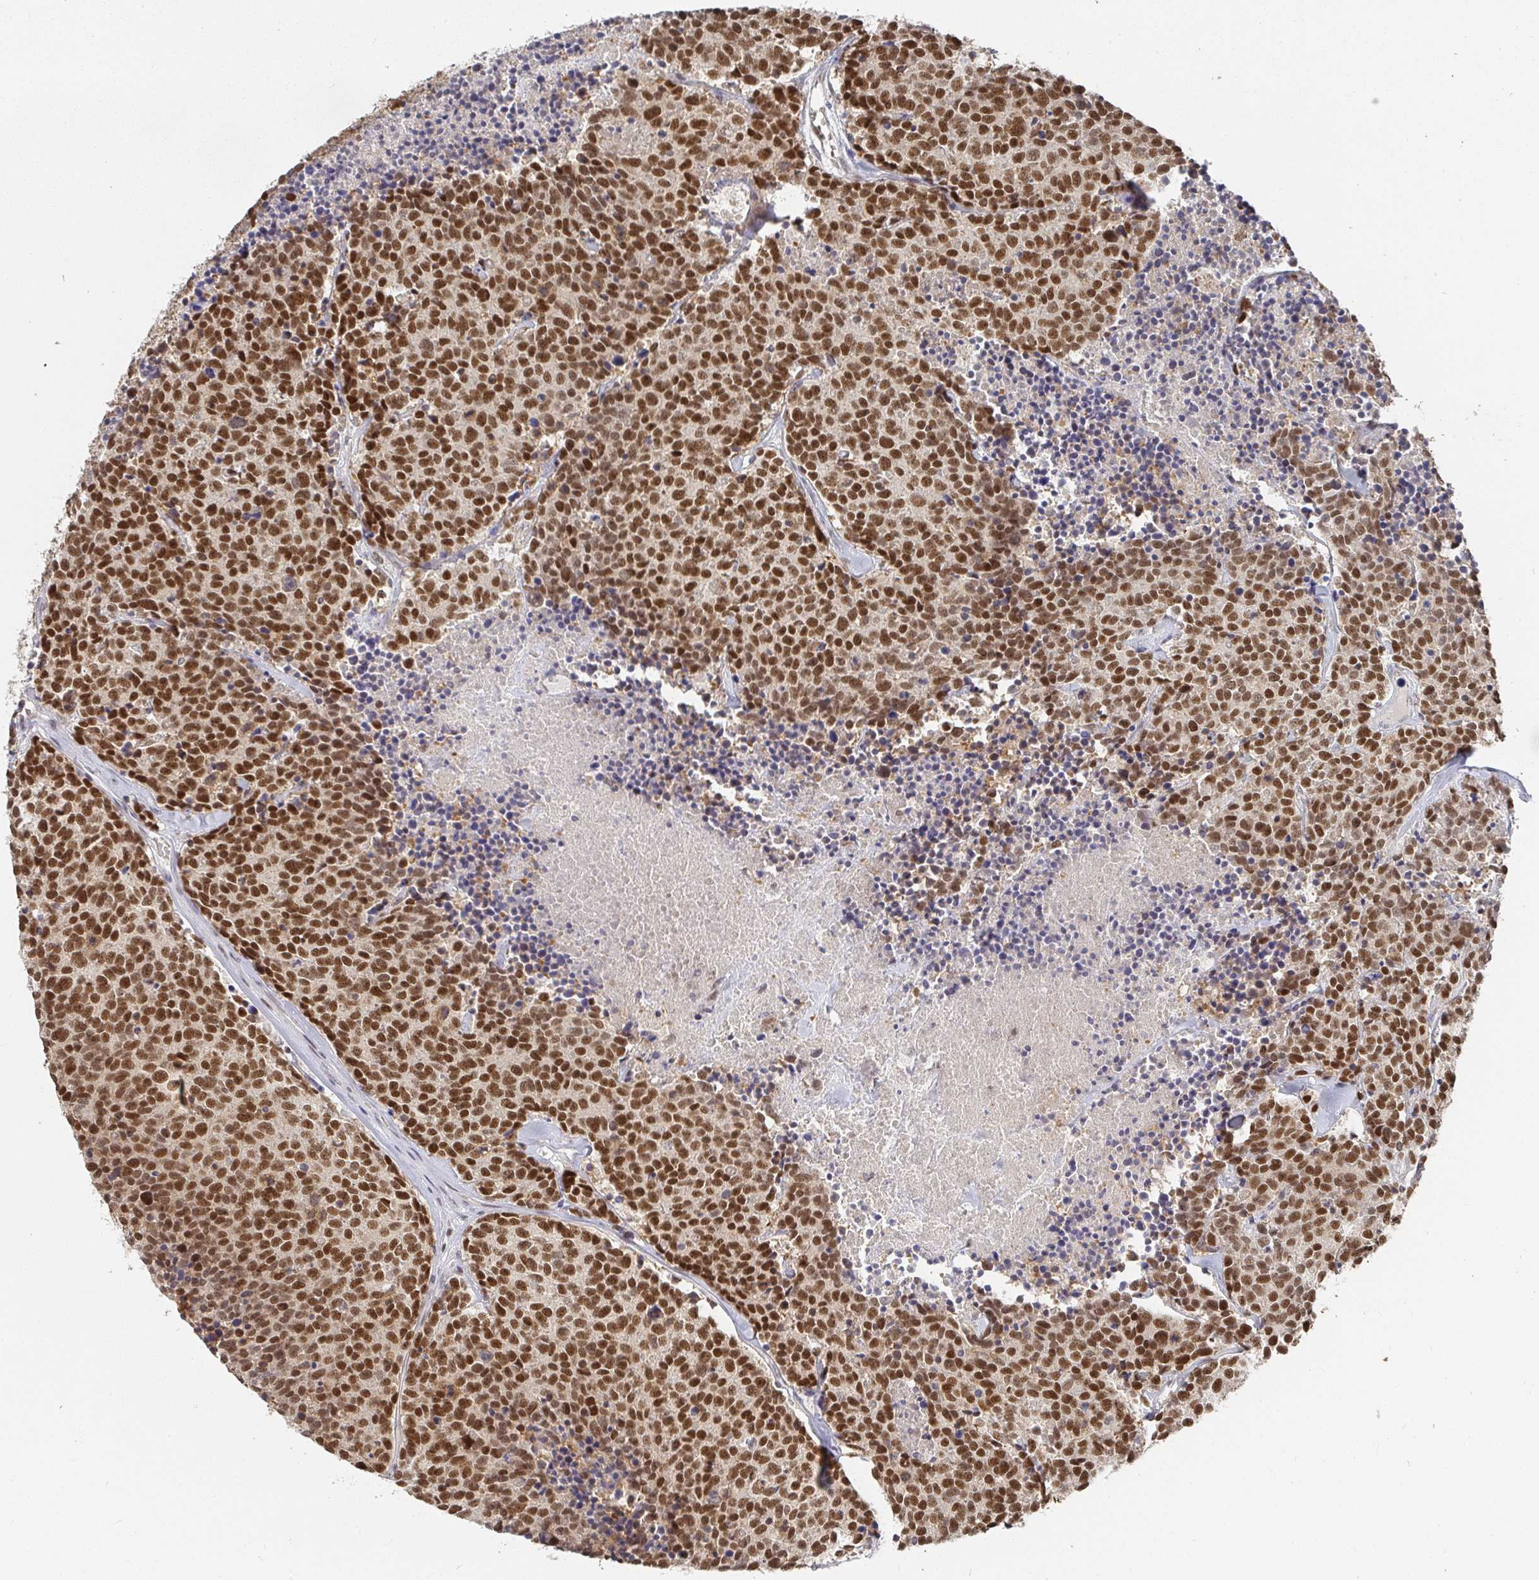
{"staining": {"intensity": "strong", "quantity": ">75%", "location": "nuclear"}, "tissue": "carcinoid", "cell_type": "Tumor cells", "image_type": "cancer", "snomed": [{"axis": "morphology", "description": "Carcinoid, malignant, NOS"}, {"axis": "topography", "description": "Skin"}], "caption": "Strong nuclear expression for a protein is present in approximately >75% of tumor cells of carcinoid using immunohistochemistry.", "gene": "RCOR1", "patient": {"sex": "female", "age": 79}}